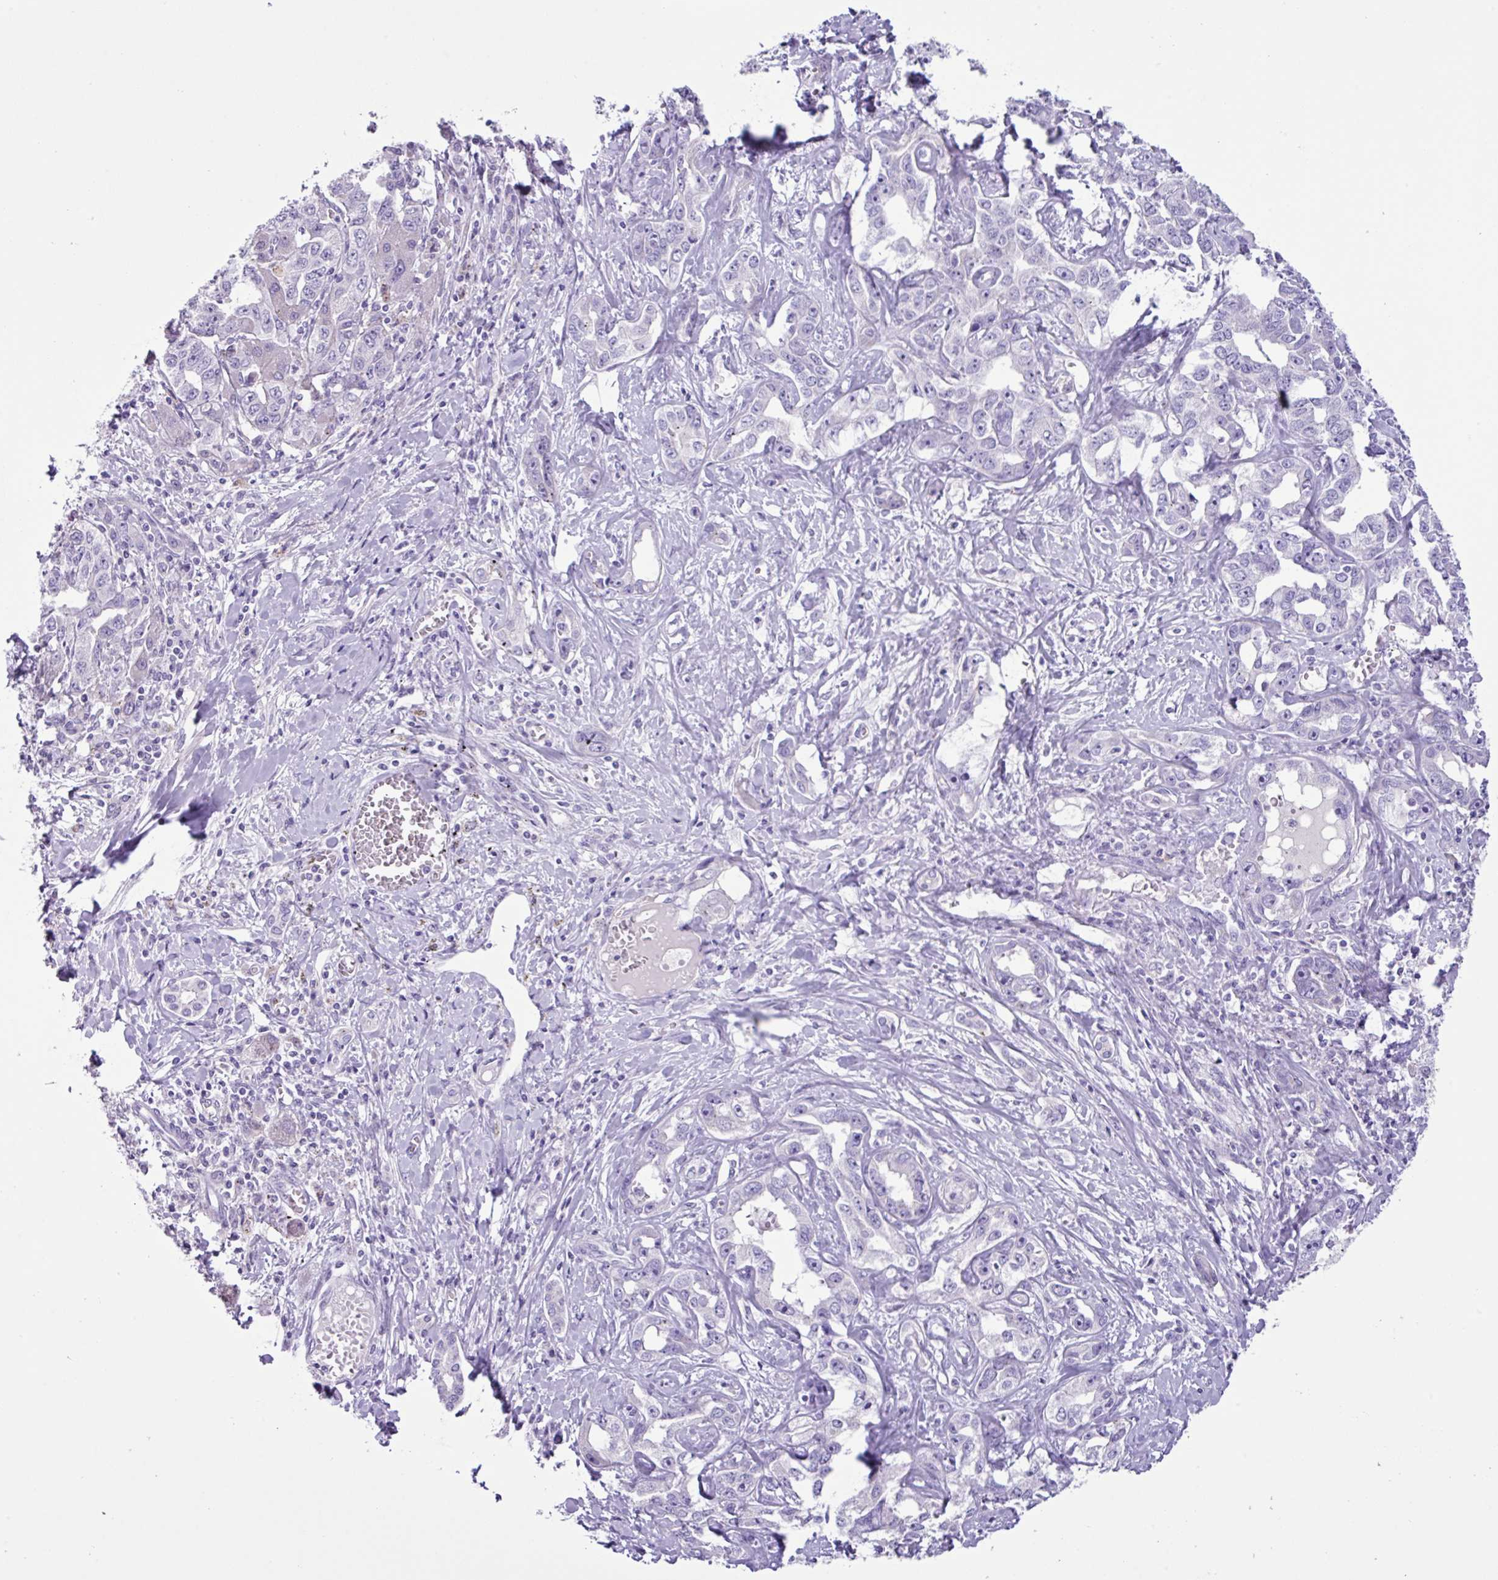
{"staining": {"intensity": "negative", "quantity": "none", "location": "none"}, "tissue": "liver cancer", "cell_type": "Tumor cells", "image_type": "cancer", "snomed": [{"axis": "morphology", "description": "Cholangiocarcinoma"}, {"axis": "topography", "description": "Liver"}], "caption": "This photomicrograph is of cholangiocarcinoma (liver) stained with IHC to label a protein in brown with the nuclei are counter-stained blue. There is no staining in tumor cells.", "gene": "CYSTM1", "patient": {"sex": "male", "age": 59}}